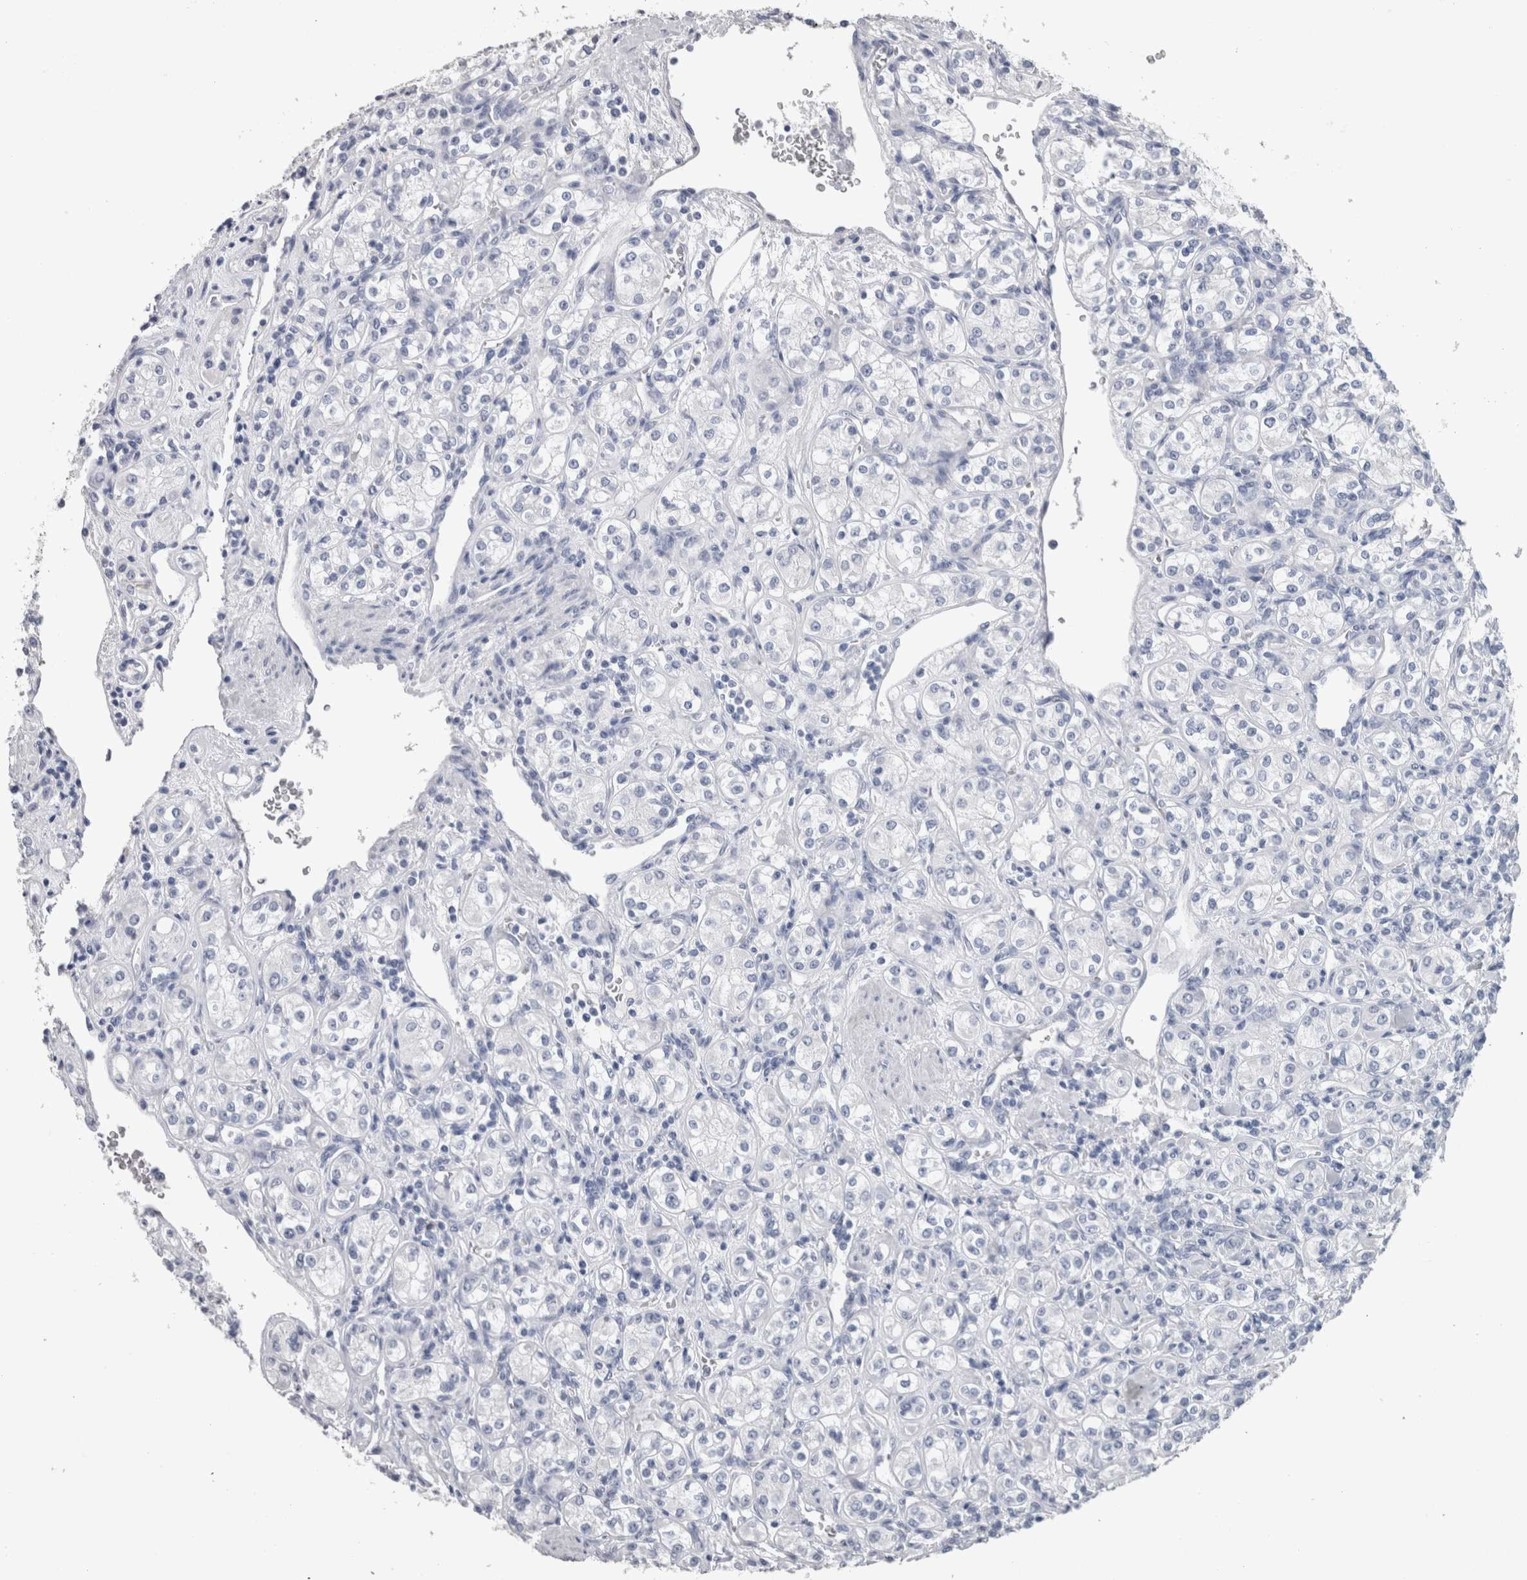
{"staining": {"intensity": "negative", "quantity": "none", "location": "none"}, "tissue": "renal cancer", "cell_type": "Tumor cells", "image_type": "cancer", "snomed": [{"axis": "morphology", "description": "Adenocarcinoma, NOS"}, {"axis": "topography", "description": "Kidney"}], "caption": "Tumor cells show no significant expression in adenocarcinoma (renal).", "gene": "CA8", "patient": {"sex": "male", "age": 77}}